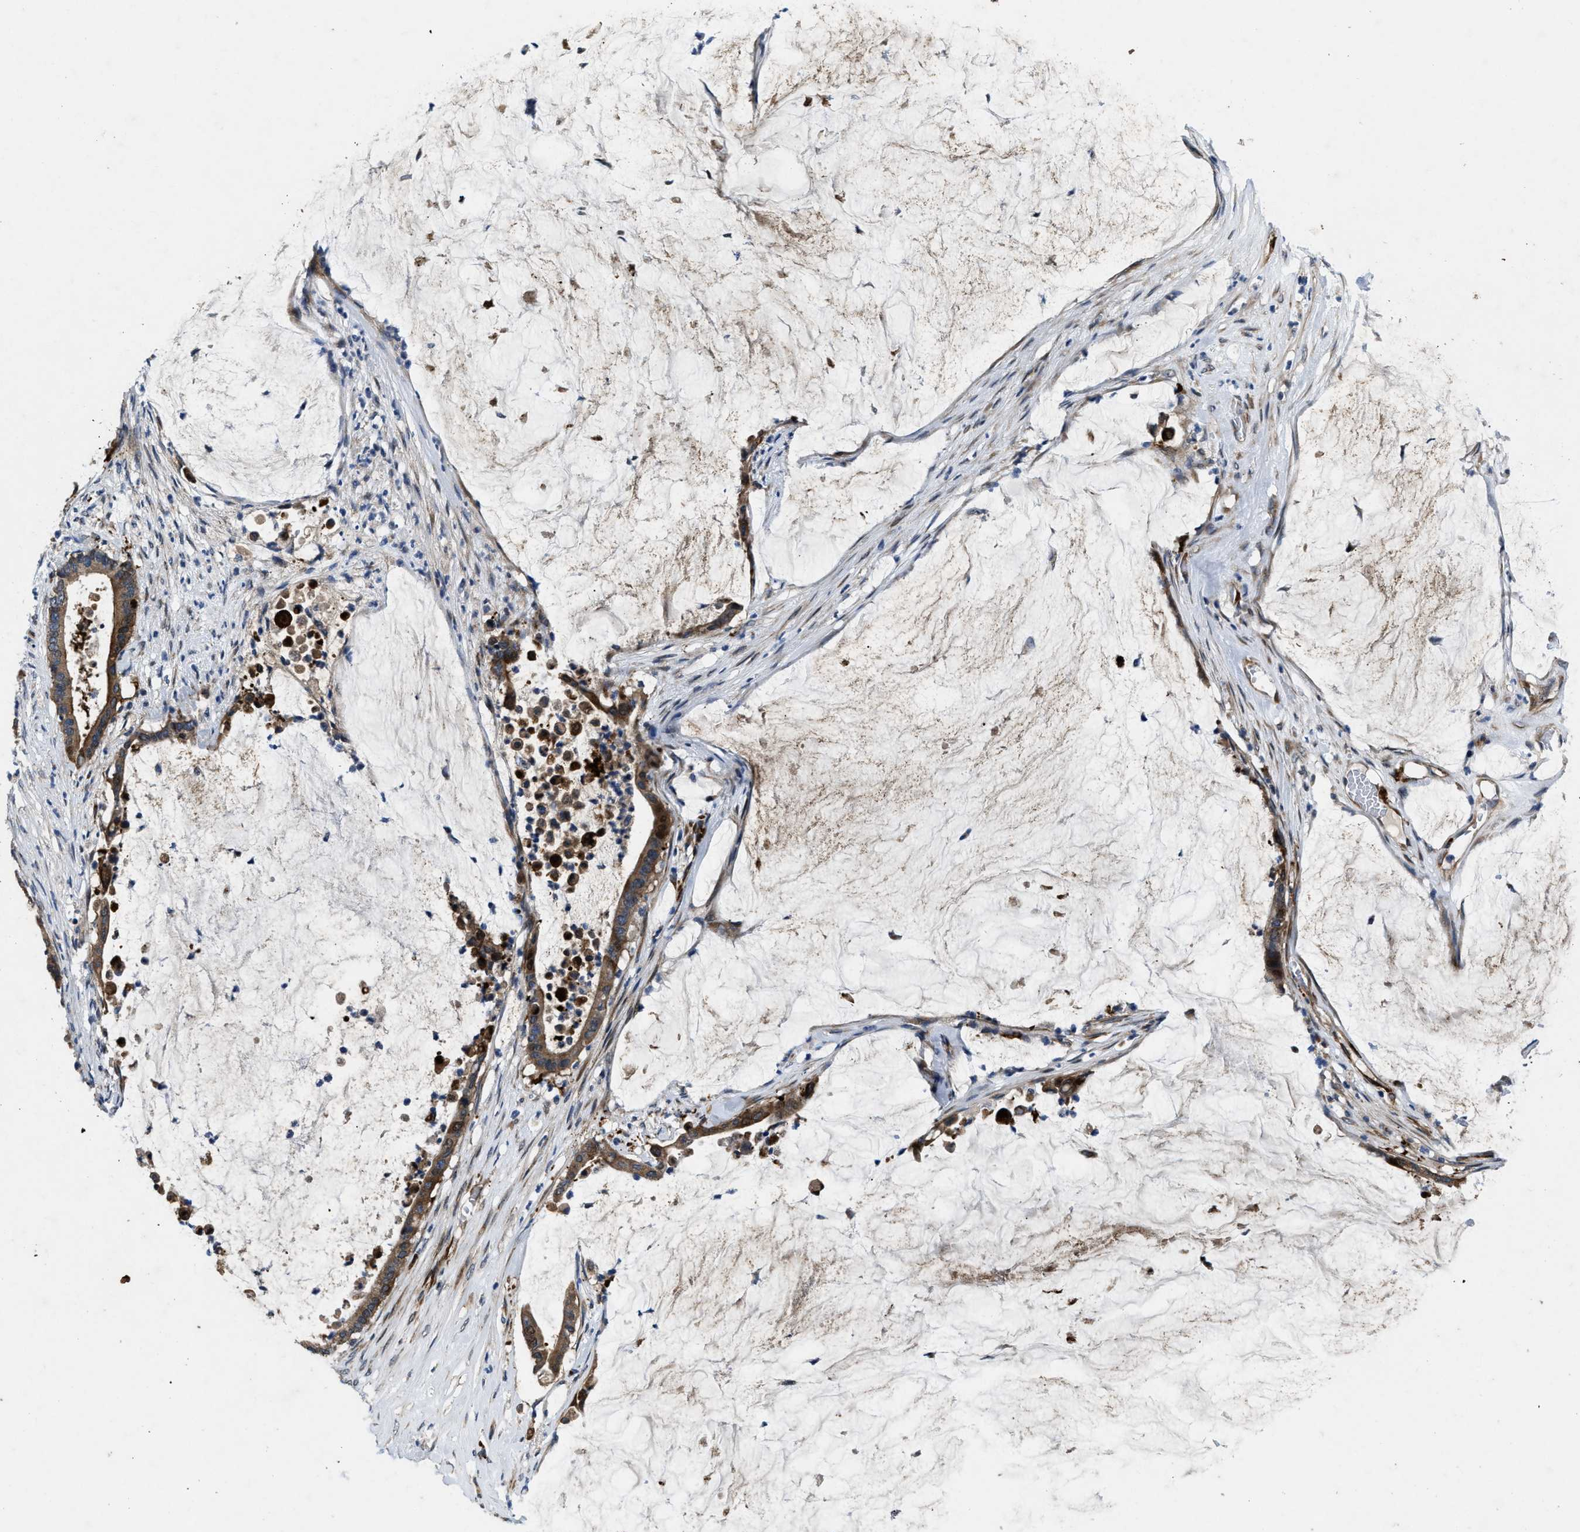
{"staining": {"intensity": "strong", "quantity": ">75%", "location": "cytoplasmic/membranous"}, "tissue": "pancreatic cancer", "cell_type": "Tumor cells", "image_type": "cancer", "snomed": [{"axis": "morphology", "description": "Adenocarcinoma, NOS"}, {"axis": "topography", "description": "Pancreas"}], "caption": "Approximately >75% of tumor cells in human pancreatic adenocarcinoma demonstrate strong cytoplasmic/membranous protein expression as visualized by brown immunohistochemical staining.", "gene": "HSPA12B", "patient": {"sex": "male", "age": 41}}